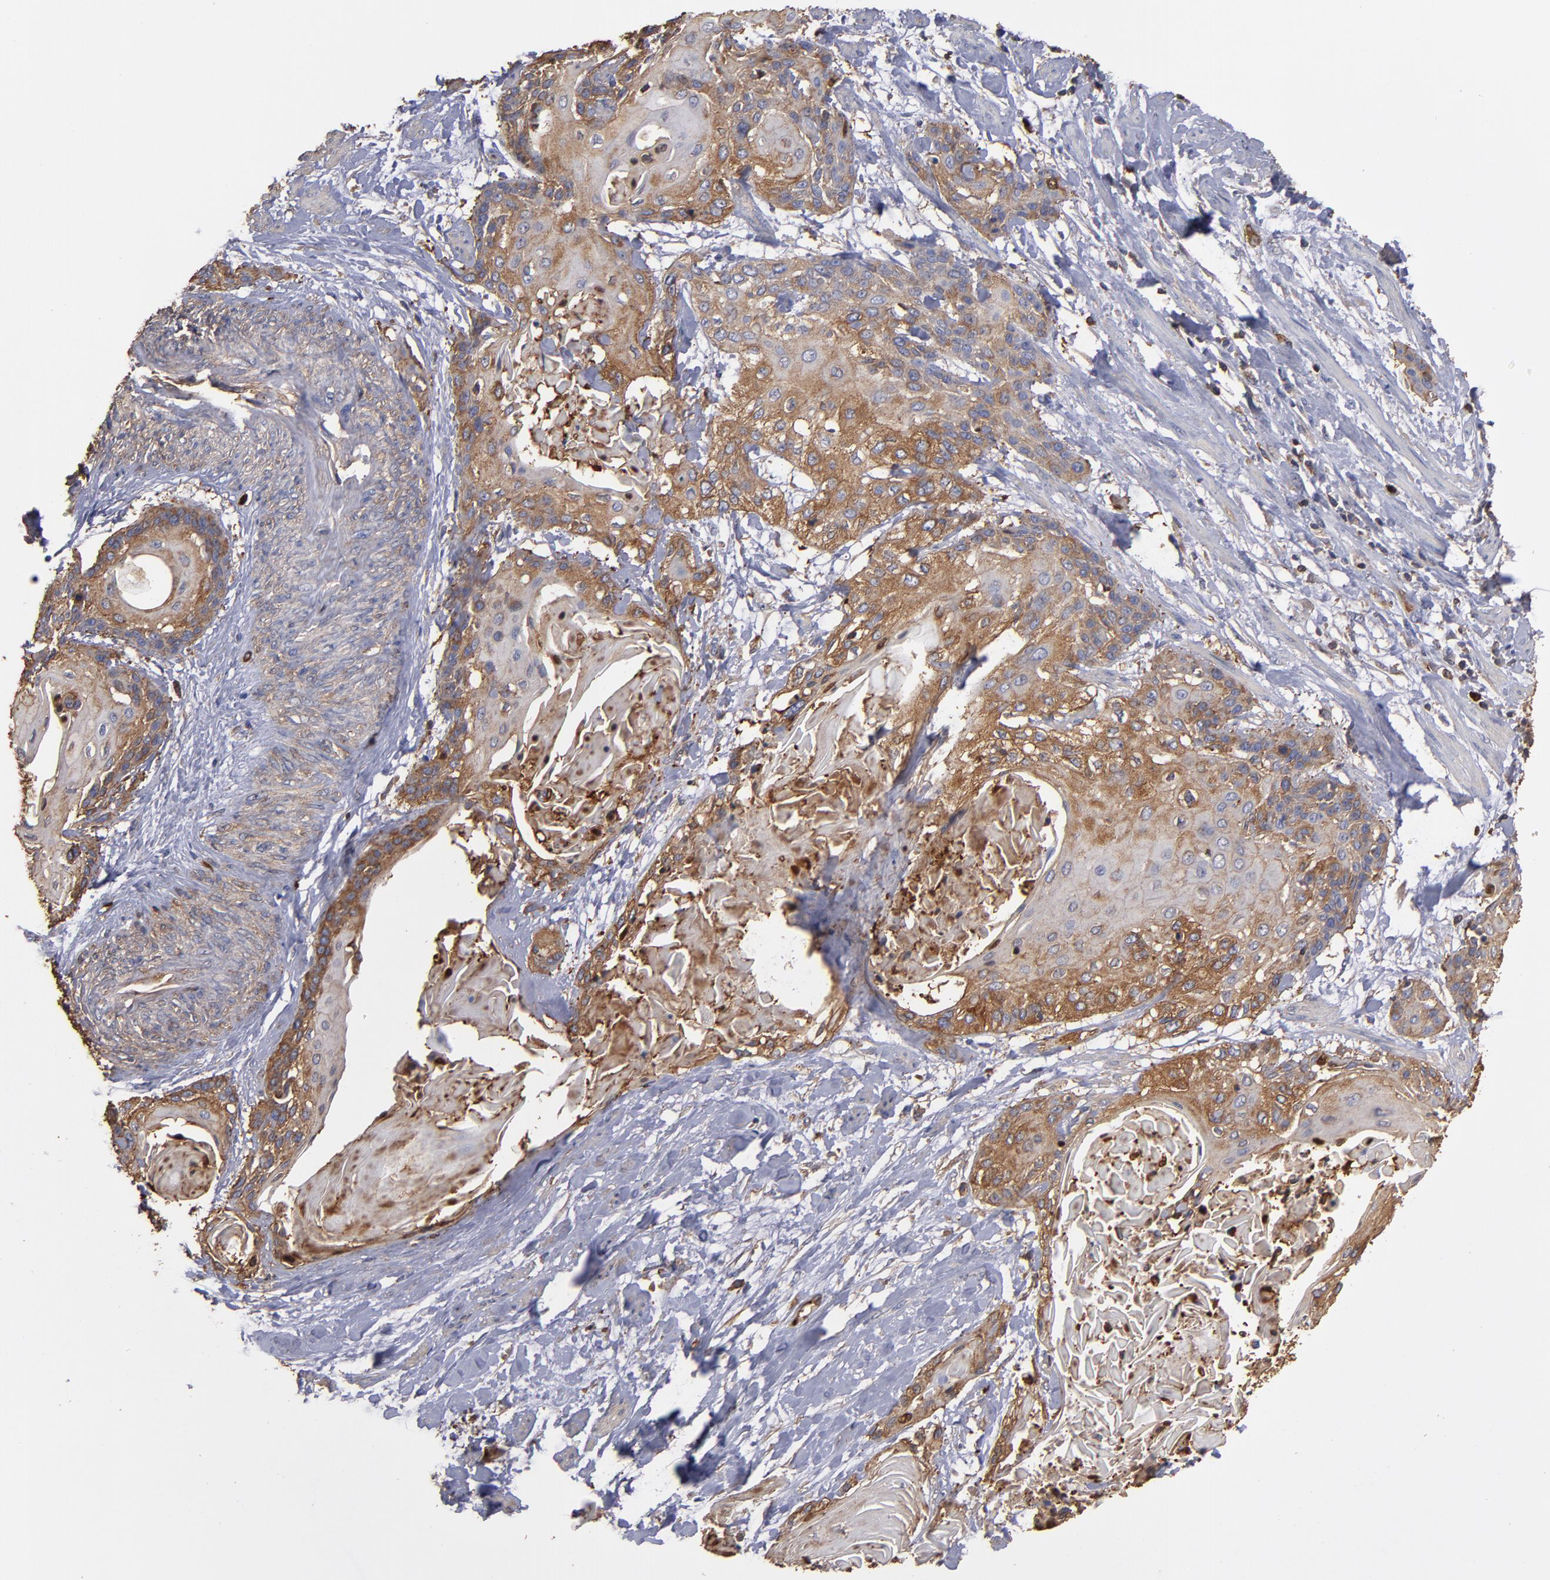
{"staining": {"intensity": "moderate", "quantity": "25%-75%", "location": "cytoplasmic/membranous"}, "tissue": "cervical cancer", "cell_type": "Tumor cells", "image_type": "cancer", "snomed": [{"axis": "morphology", "description": "Squamous cell carcinoma, NOS"}, {"axis": "topography", "description": "Cervix"}], "caption": "Immunohistochemistry (IHC) (DAB) staining of human cervical cancer displays moderate cytoplasmic/membranous protein positivity in approximately 25%-75% of tumor cells. (DAB IHC with brightfield microscopy, high magnification).", "gene": "ACTN4", "patient": {"sex": "female", "age": 57}}